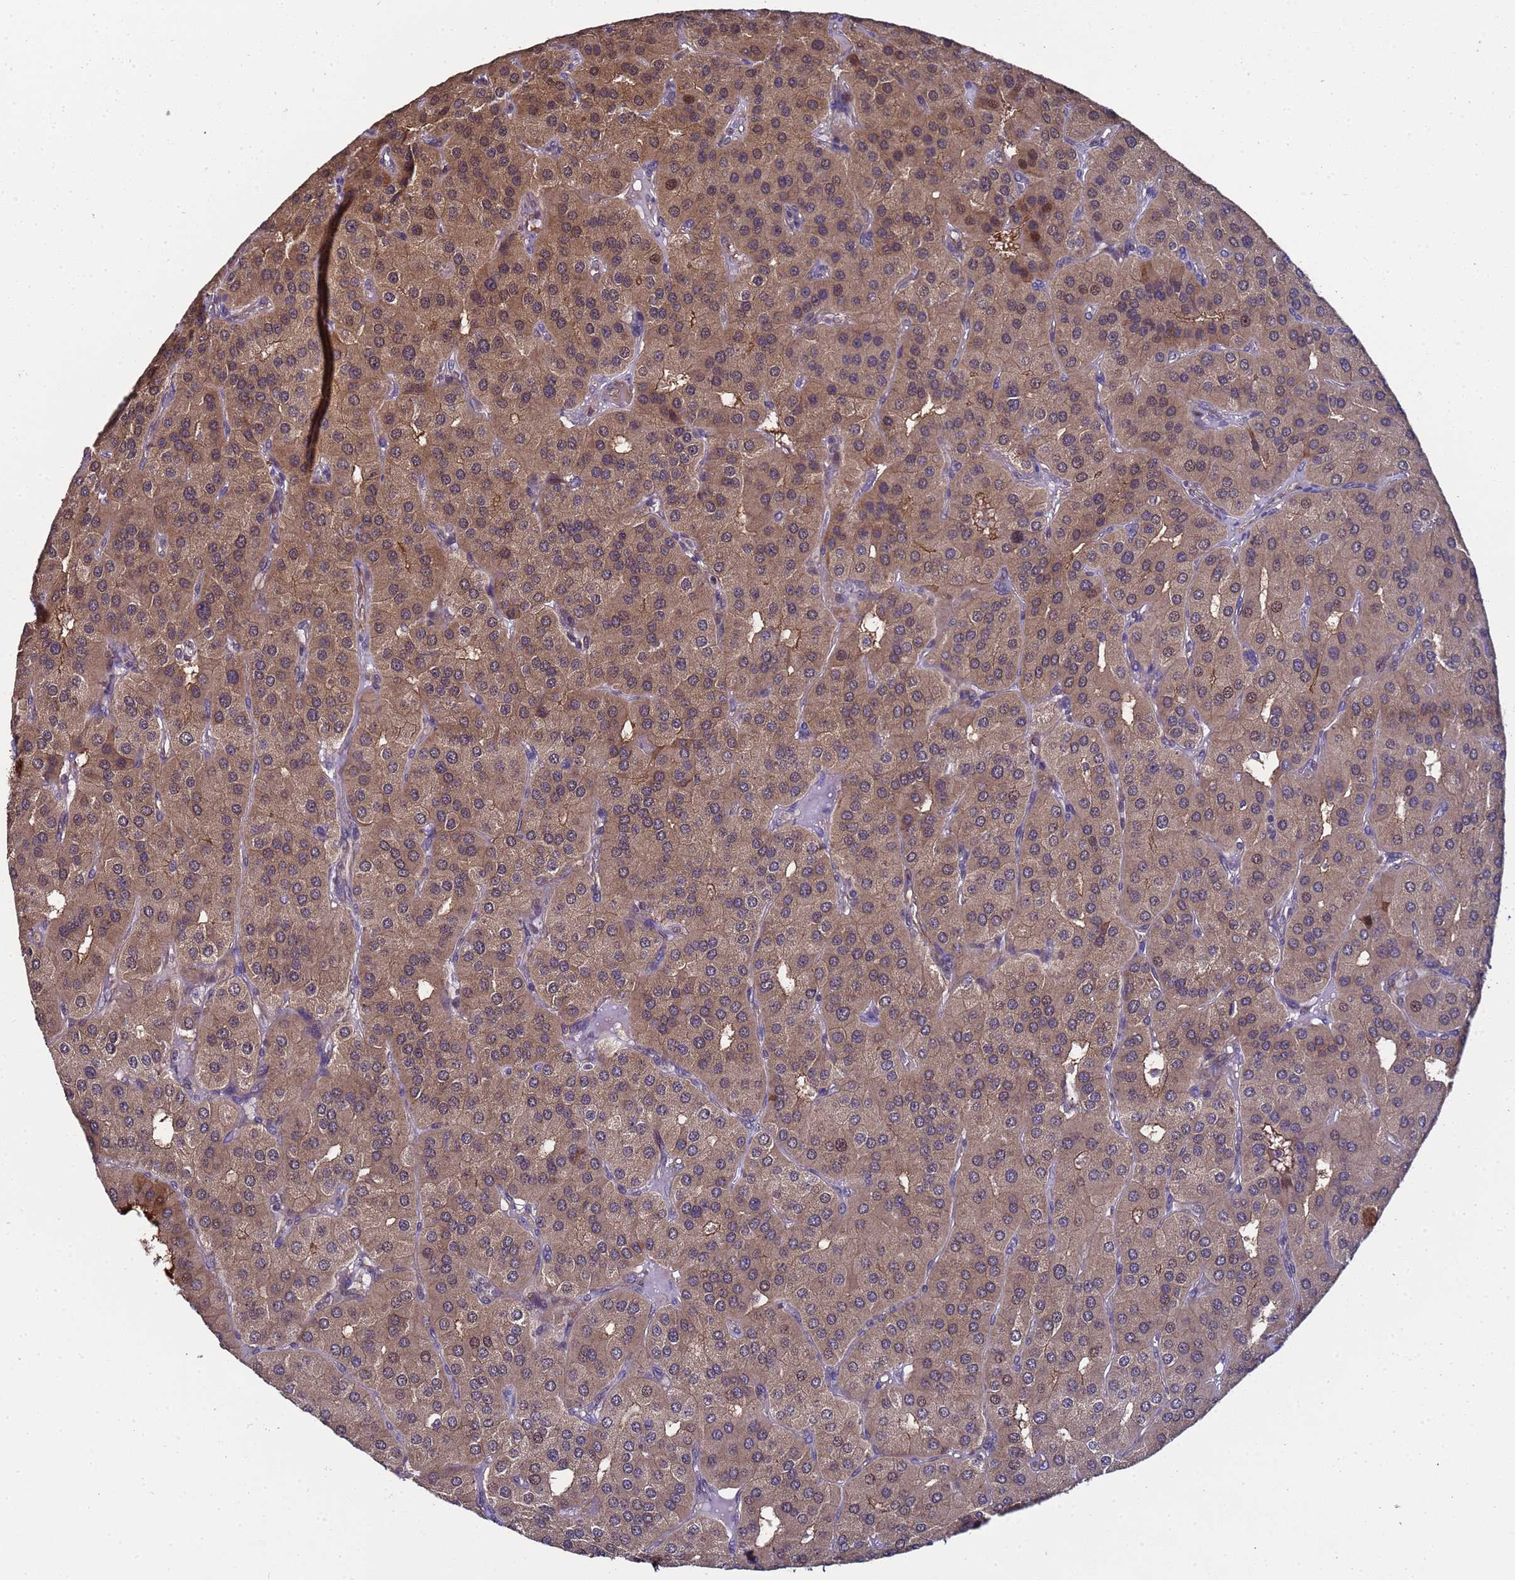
{"staining": {"intensity": "moderate", "quantity": ">75%", "location": "cytoplasmic/membranous,nuclear"}, "tissue": "parathyroid gland", "cell_type": "Glandular cells", "image_type": "normal", "snomed": [{"axis": "morphology", "description": "Normal tissue, NOS"}, {"axis": "morphology", "description": "Adenoma, NOS"}, {"axis": "topography", "description": "Parathyroid gland"}], "caption": "This image shows normal parathyroid gland stained with immunohistochemistry to label a protein in brown. The cytoplasmic/membranous,nuclear of glandular cells show moderate positivity for the protein. Nuclei are counter-stained blue.", "gene": "GSTCD", "patient": {"sex": "female", "age": 86}}